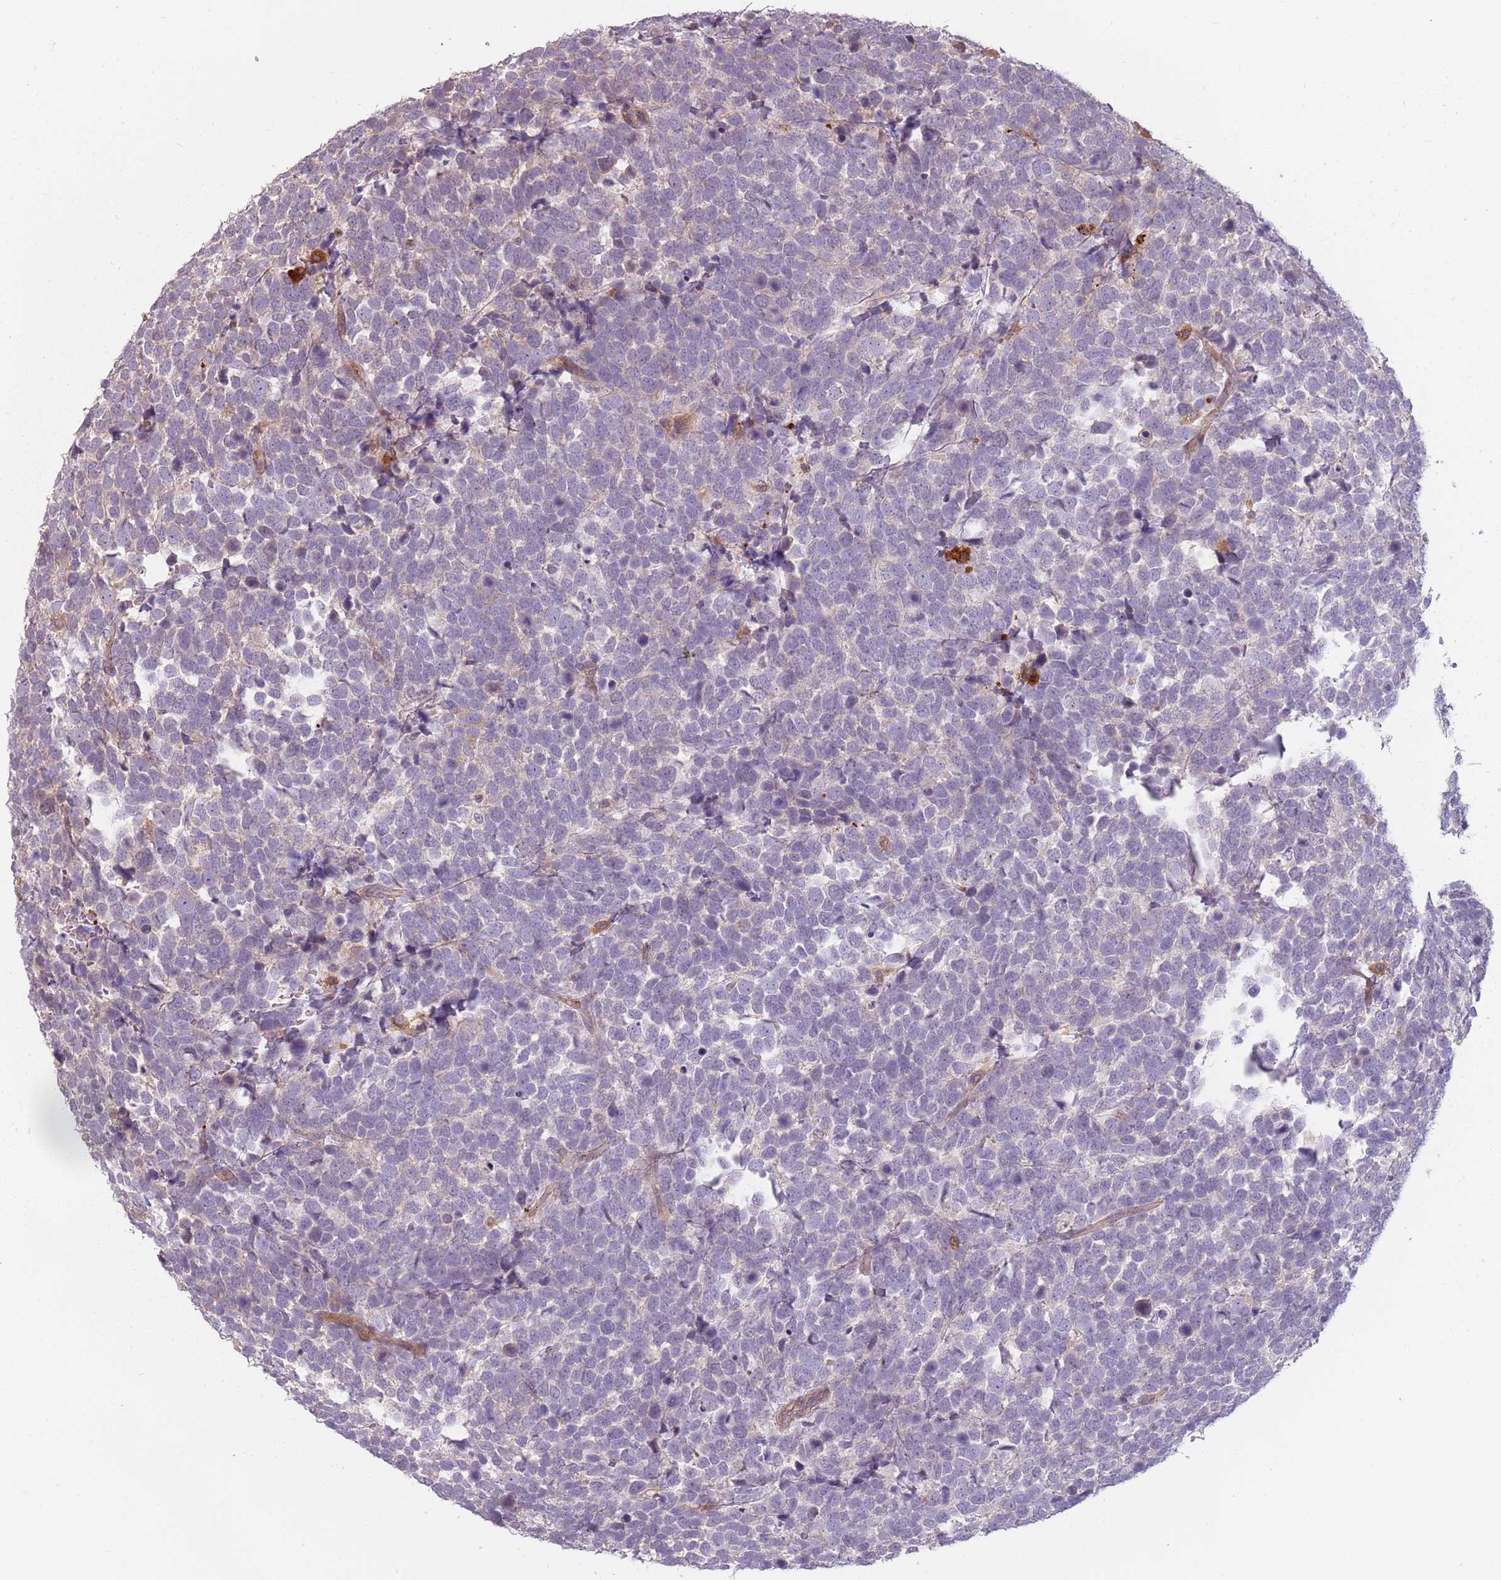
{"staining": {"intensity": "negative", "quantity": "none", "location": "none"}, "tissue": "urothelial cancer", "cell_type": "Tumor cells", "image_type": "cancer", "snomed": [{"axis": "morphology", "description": "Urothelial carcinoma, High grade"}, {"axis": "topography", "description": "Urinary bladder"}], "caption": "The histopathology image displays no staining of tumor cells in urothelial cancer. (DAB (3,3'-diaminobenzidine) IHC visualized using brightfield microscopy, high magnification).", "gene": "PPP1R14C", "patient": {"sex": "female", "age": 82}}